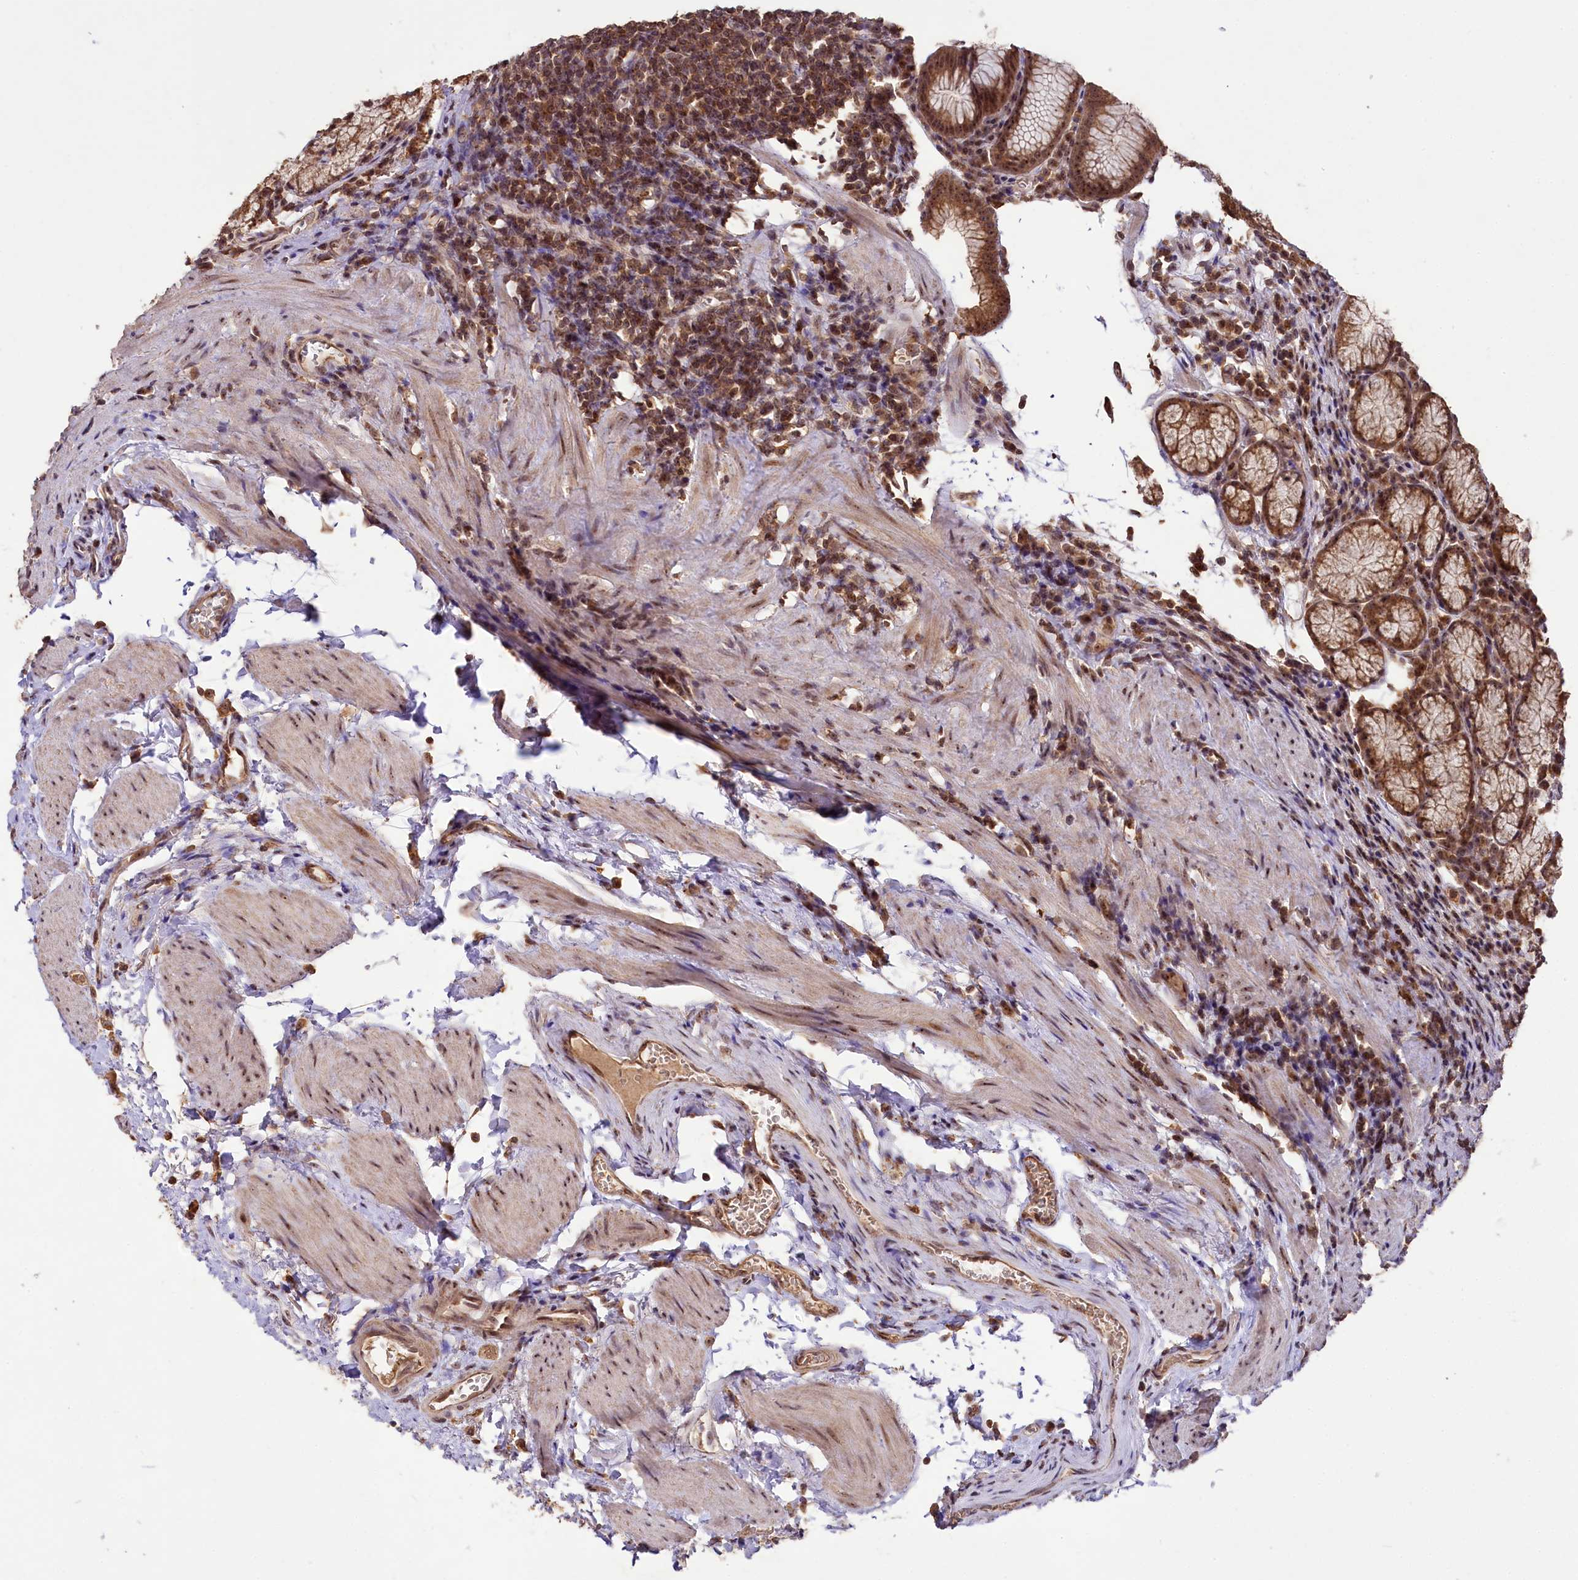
{"staining": {"intensity": "strong", "quantity": ">75%", "location": "cytoplasmic/membranous,nuclear"}, "tissue": "stomach", "cell_type": "Glandular cells", "image_type": "normal", "snomed": [{"axis": "morphology", "description": "Normal tissue, NOS"}, {"axis": "topography", "description": "Stomach"}], "caption": "IHC (DAB (3,3'-diaminobenzidine)) staining of normal stomach reveals strong cytoplasmic/membranous,nuclear protein staining in about >75% of glandular cells.", "gene": "RRP8", "patient": {"sex": "male", "age": 55}}